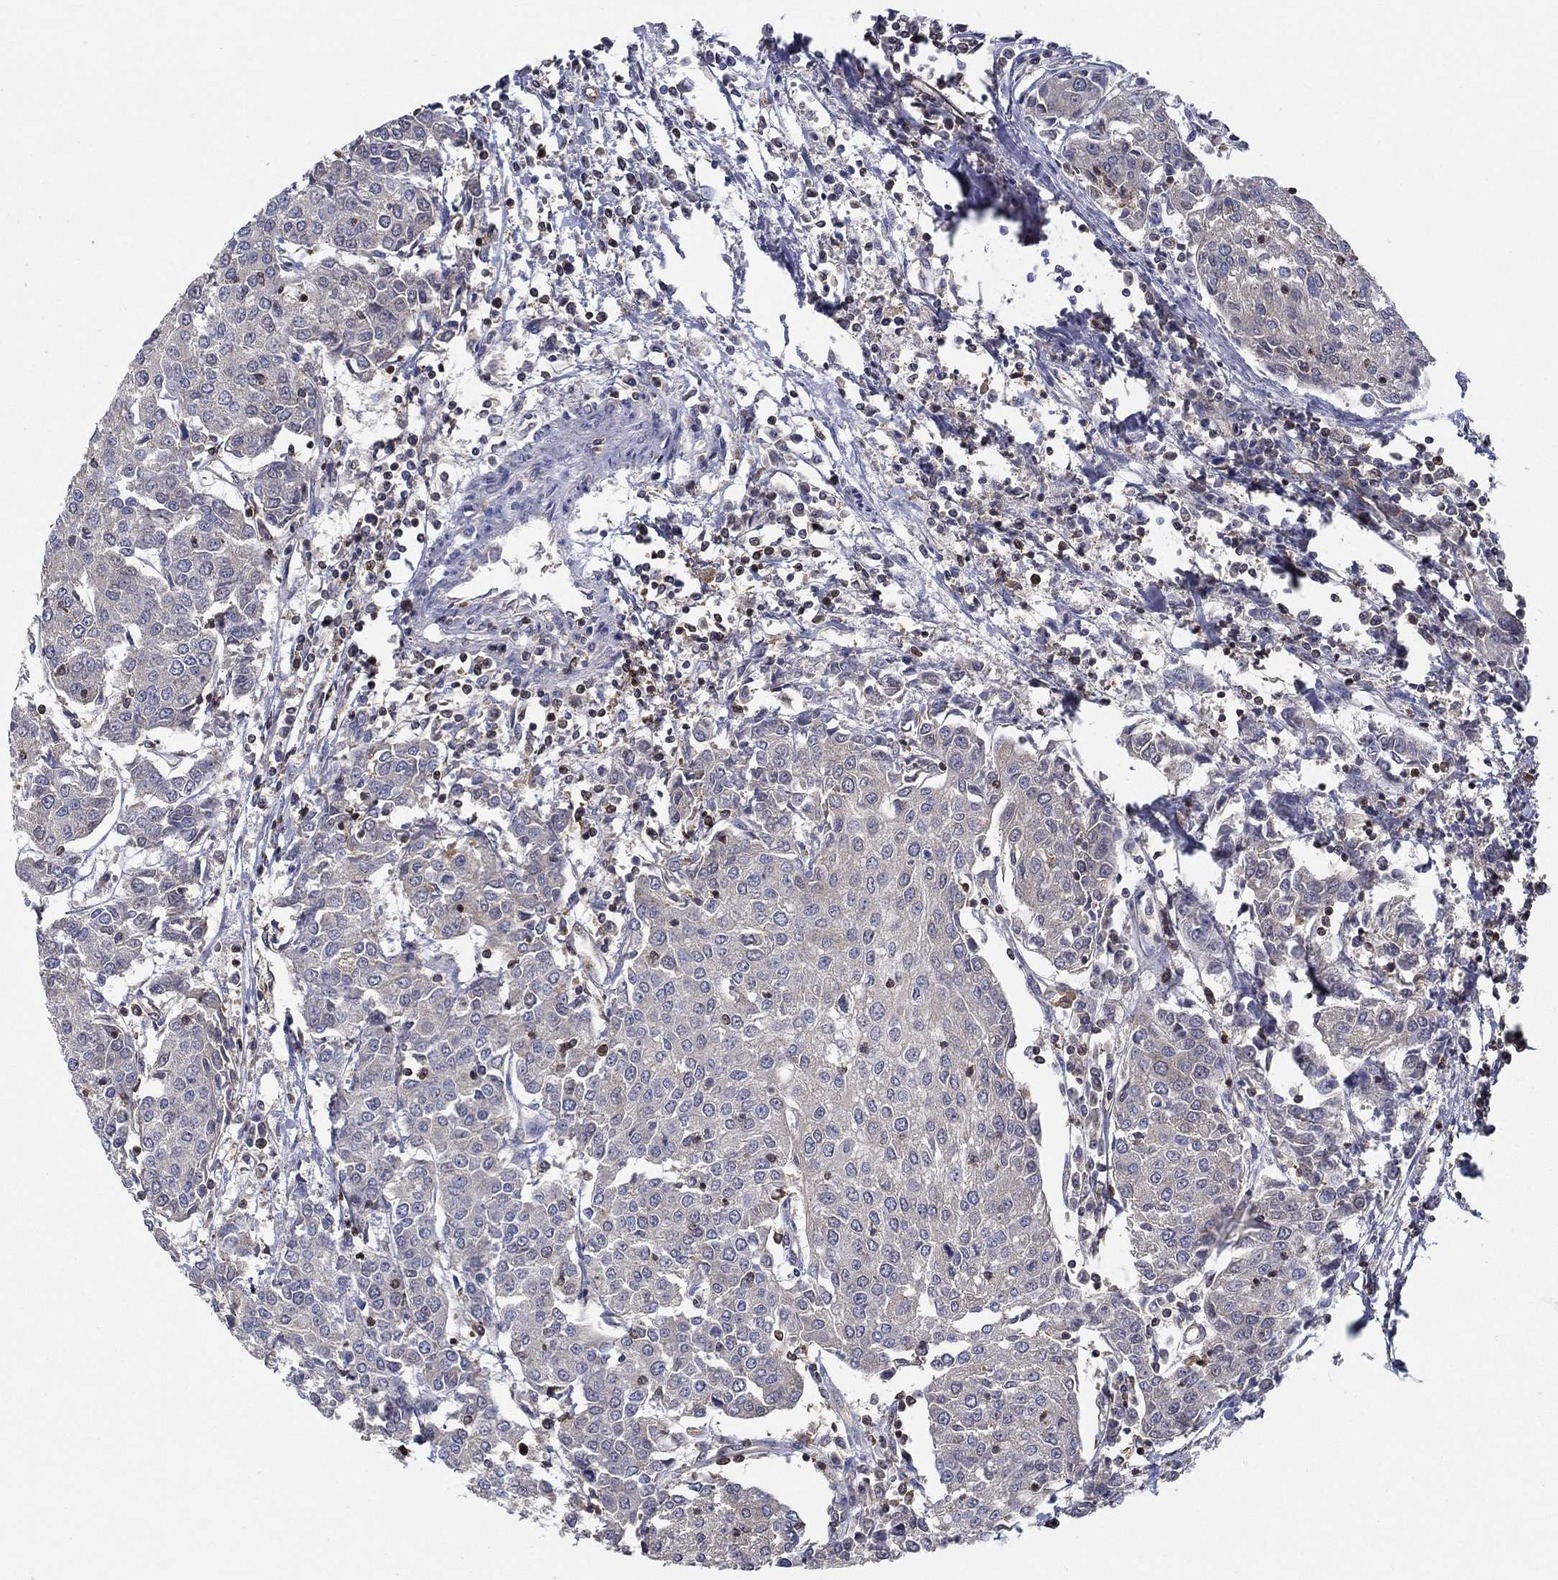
{"staining": {"intensity": "negative", "quantity": "none", "location": "none"}, "tissue": "urothelial cancer", "cell_type": "Tumor cells", "image_type": "cancer", "snomed": [{"axis": "morphology", "description": "Urothelial carcinoma, High grade"}, {"axis": "topography", "description": "Urinary bladder"}], "caption": "Immunohistochemistry of human urothelial cancer displays no positivity in tumor cells.", "gene": "AGFG2", "patient": {"sex": "female", "age": 85}}